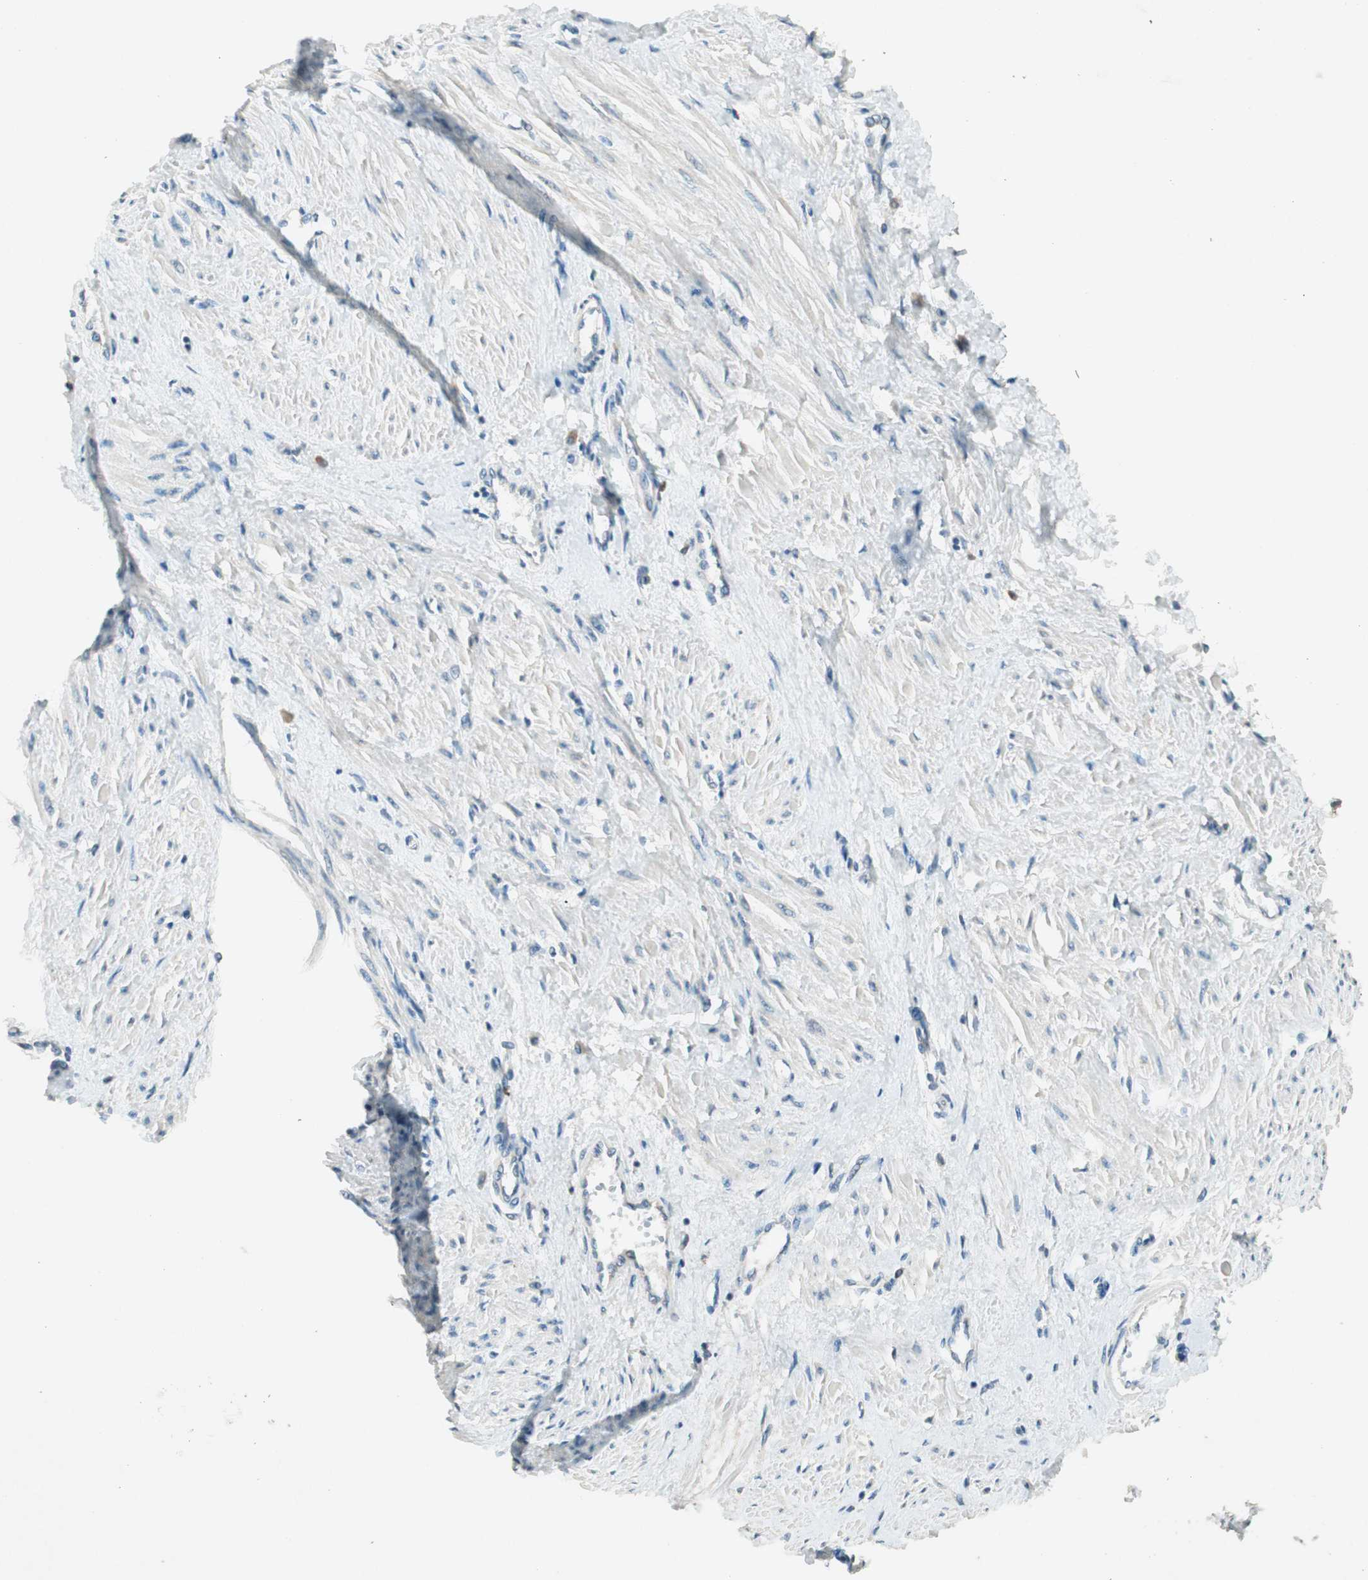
{"staining": {"intensity": "negative", "quantity": "none", "location": "none"}, "tissue": "smooth muscle", "cell_type": "Smooth muscle cells", "image_type": "normal", "snomed": [{"axis": "morphology", "description": "Normal tissue, NOS"}, {"axis": "topography", "description": "Smooth muscle"}, {"axis": "topography", "description": "Uterus"}], "caption": "Immunohistochemistry (IHC) micrograph of unremarkable smooth muscle: human smooth muscle stained with DAB shows no significant protein staining in smooth muscle cells. (DAB (3,3'-diaminobenzidine) IHC, high magnification).", "gene": "NKAIN1", "patient": {"sex": "female", "age": 39}}